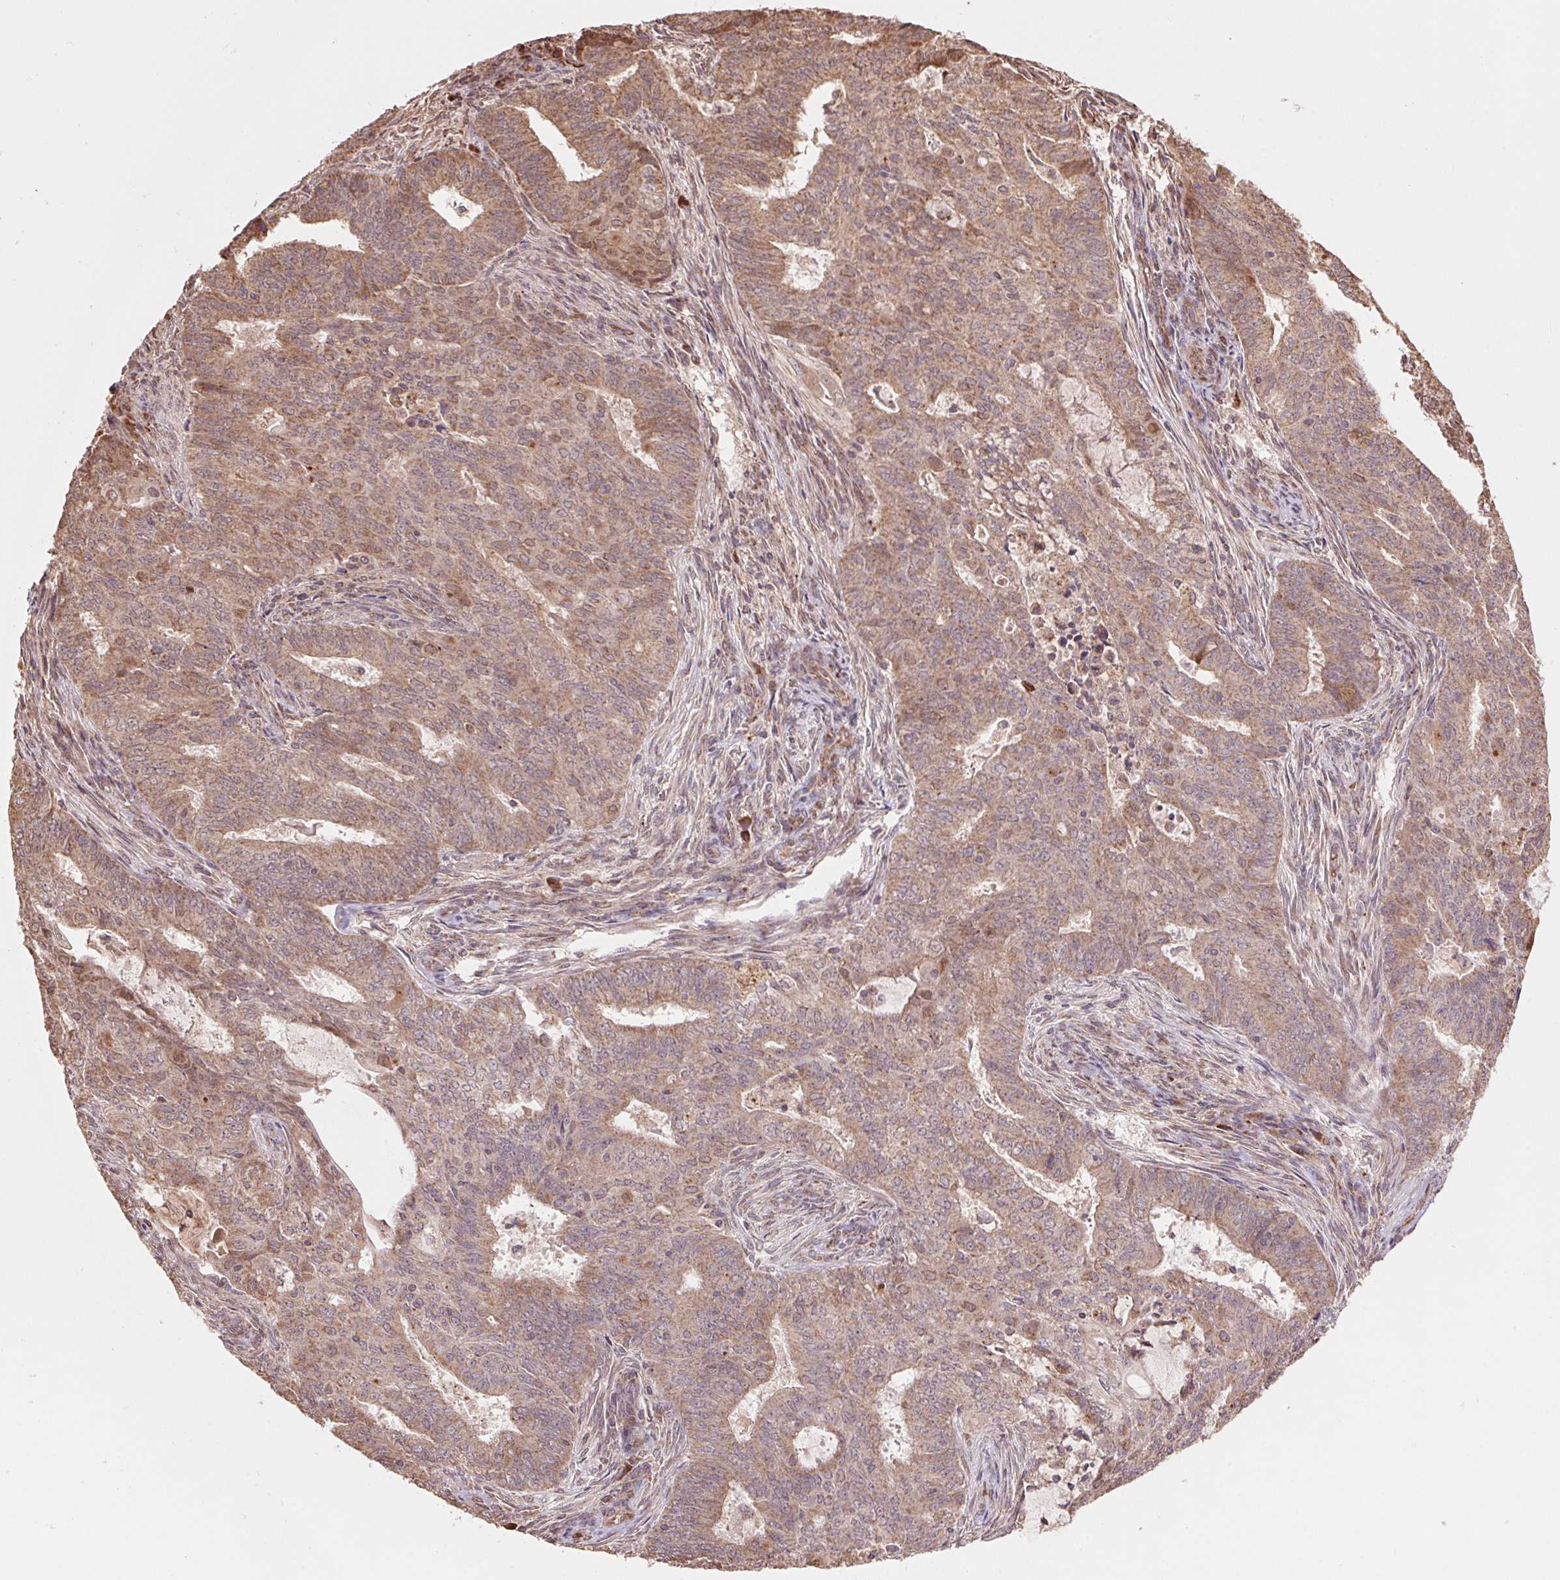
{"staining": {"intensity": "weak", "quantity": ">75%", "location": "cytoplasmic/membranous"}, "tissue": "endometrial cancer", "cell_type": "Tumor cells", "image_type": "cancer", "snomed": [{"axis": "morphology", "description": "Adenocarcinoma, NOS"}, {"axis": "topography", "description": "Endometrium"}], "caption": "Protein expression analysis of endometrial adenocarcinoma exhibits weak cytoplasmic/membranous positivity in about >75% of tumor cells. (IHC, brightfield microscopy, high magnification).", "gene": "PDHA1", "patient": {"sex": "female", "age": 62}}